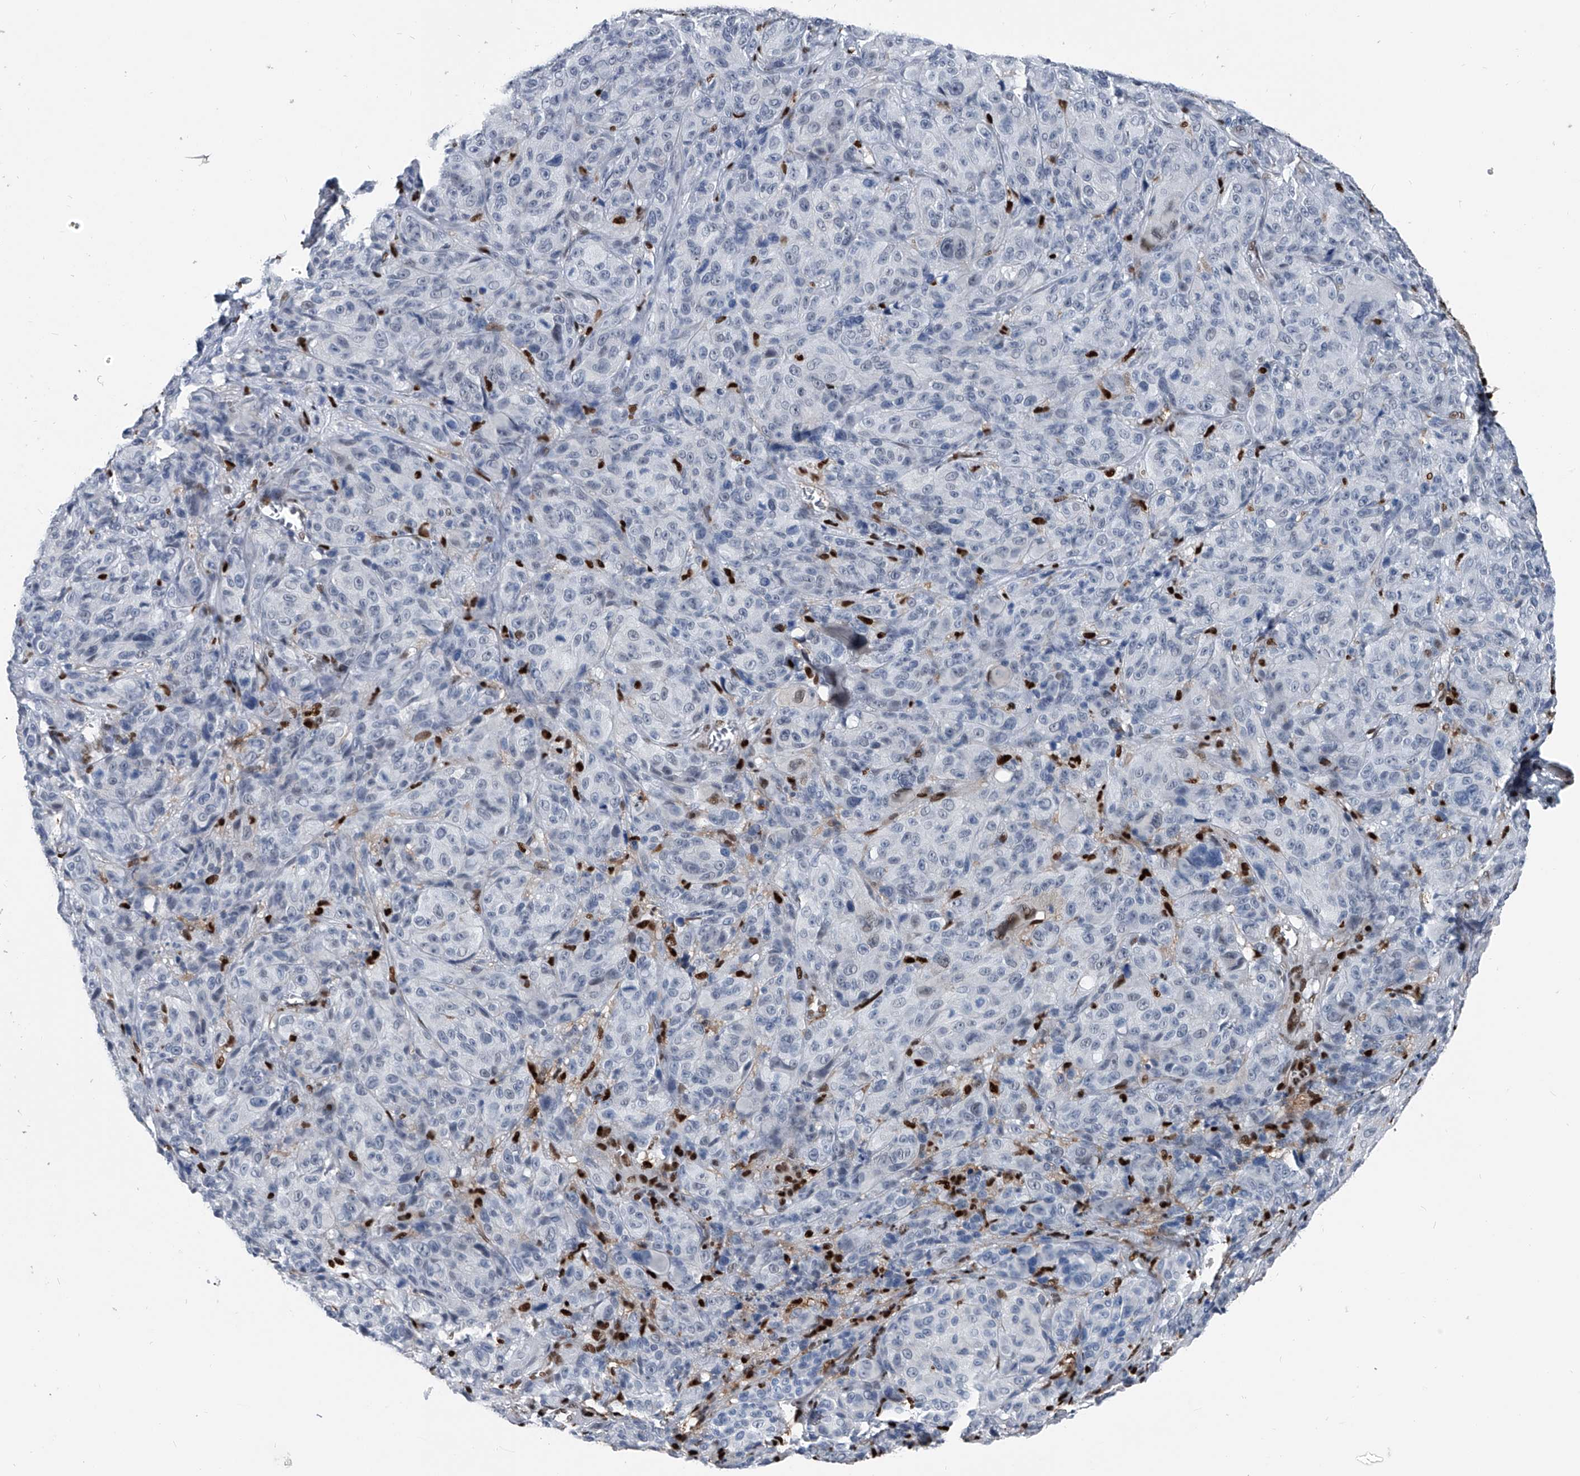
{"staining": {"intensity": "negative", "quantity": "none", "location": "none"}, "tissue": "melanoma", "cell_type": "Tumor cells", "image_type": "cancer", "snomed": [{"axis": "morphology", "description": "Malignant melanoma, NOS"}, {"axis": "topography", "description": "Skin"}], "caption": "Immunohistochemistry (IHC) image of neoplastic tissue: malignant melanoma stained with DAB (3,3'-diaminobenzidine) exhibits no significant protein staining in tumor cells.", "gene": "FKBP5", "patient": {"sex": "male", "age": 73}}